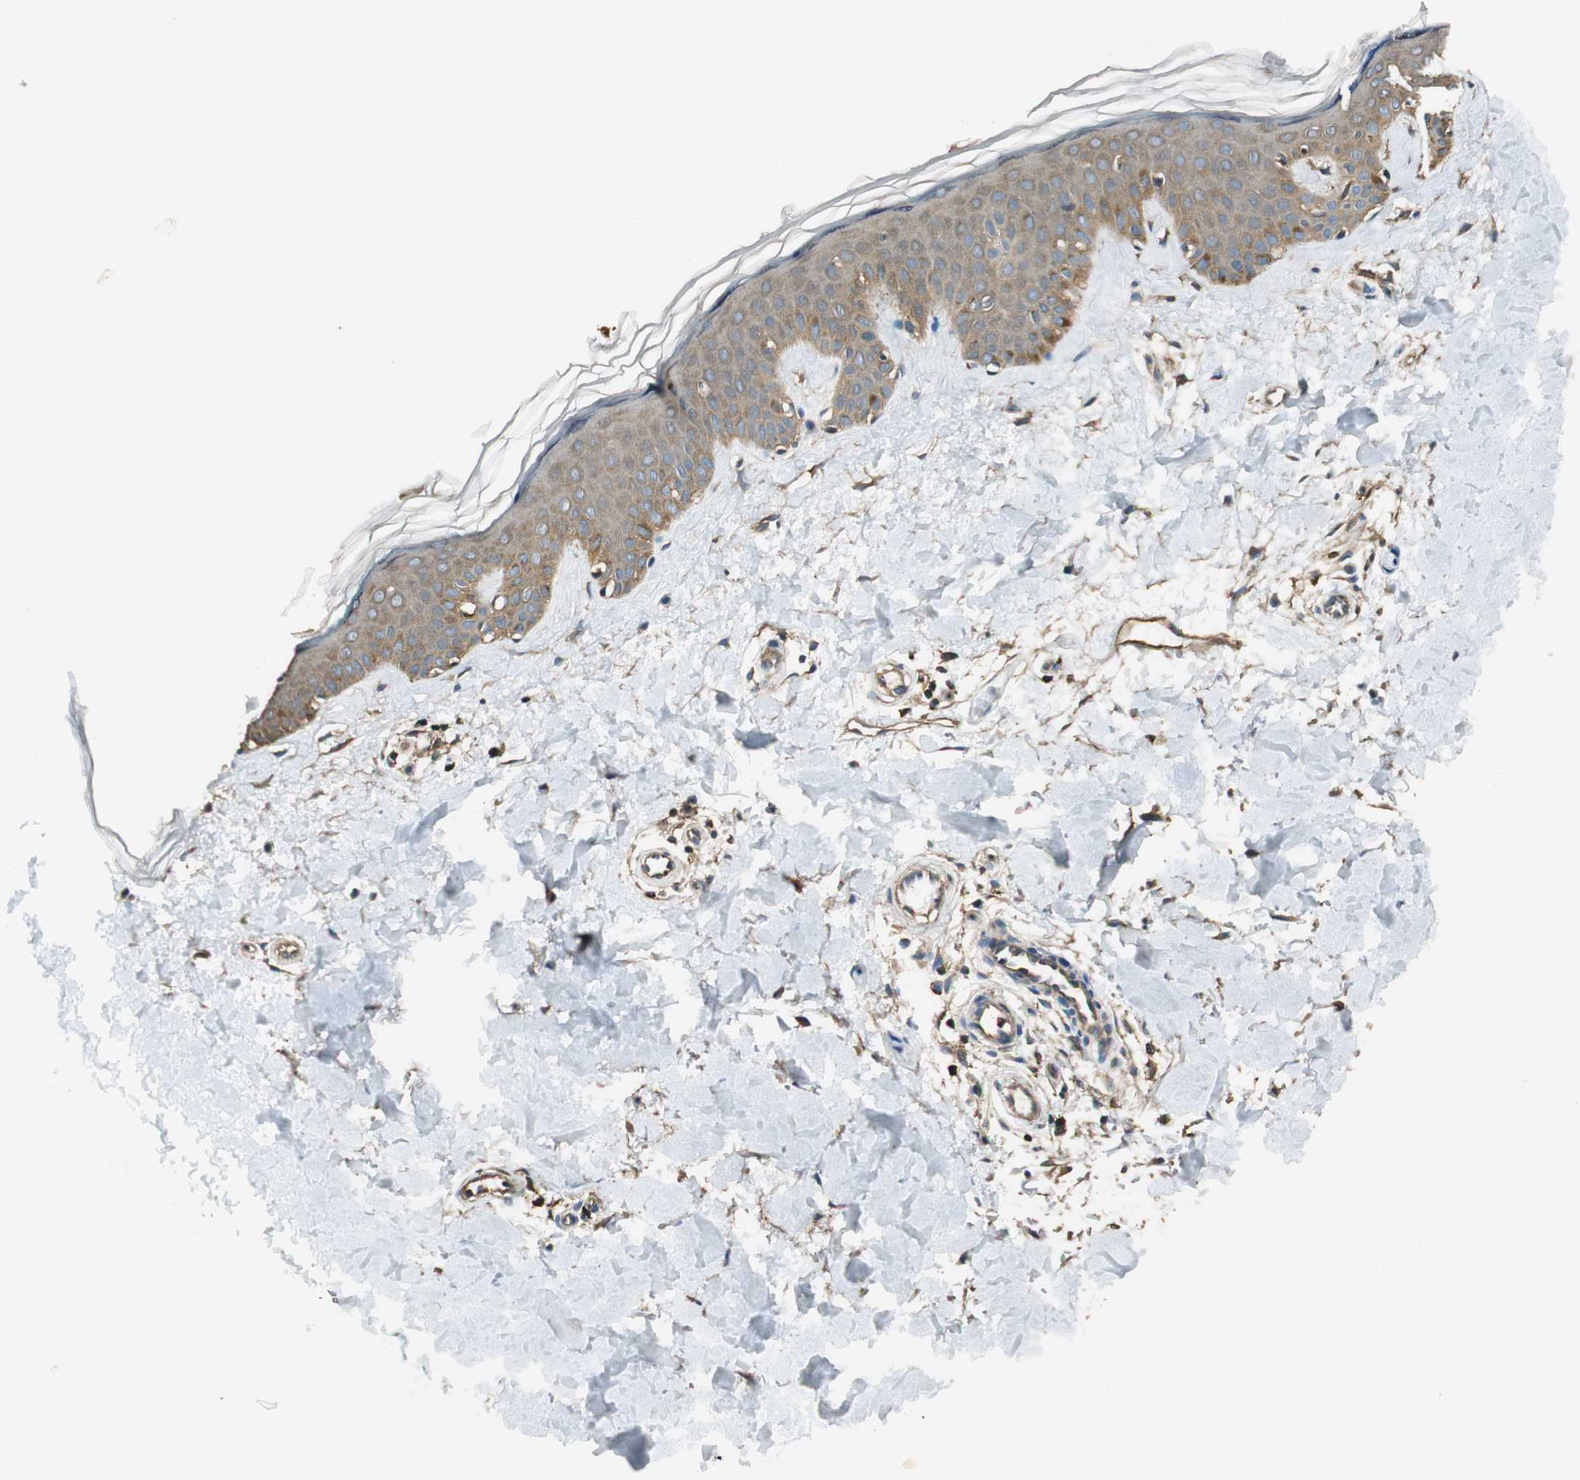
{"staining": {"intensity": "negative", "quantity": "none", "location": "none"}, "tissue": "skin", "cell_type": "Fibroblasts", "image_type": "normal", "snomed": [{"axis": "morphology", "description": "Normal tissue, NOS"}, {"axis": "topography", "description": "Skin"}], "caption": "This is an immunohistochemistry (IHC) image of normal skin. There is no staining in fibroblasts.", "gene": "PI4K2B", "patient": {"sex": "male", "age": 67}}